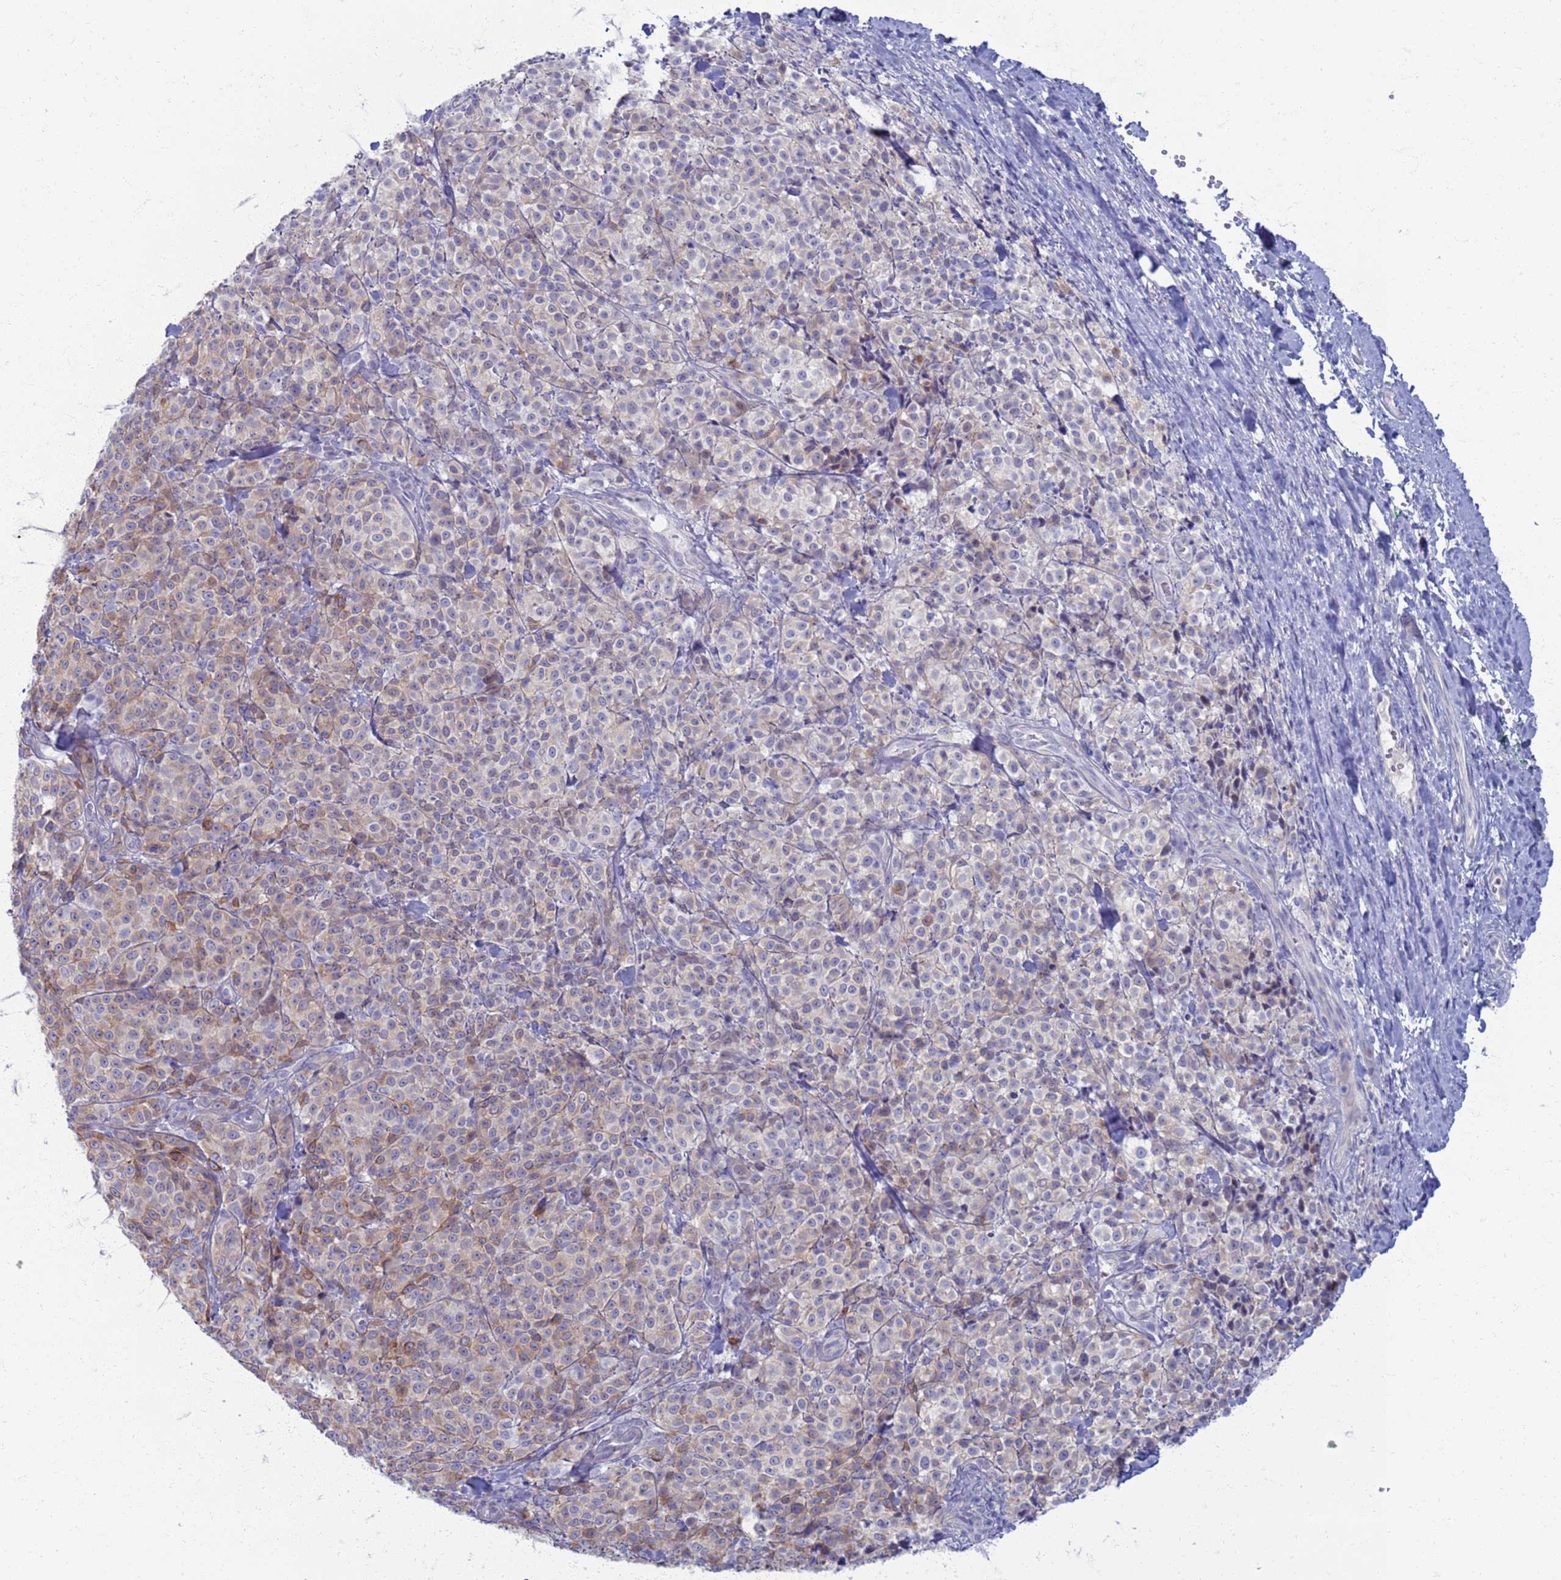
{"staining": {"intensity": "weak", "quantity": "<25%", "location": "cytoplasmic/membranous"}, "tissue": "melanoma", "cell_type": "Tumor cells", "image_type": "cancer", "snomed": [{"axis": "morphology", "description": "Normal tissue, NOS"}, {"axis": "morphology", "description": "Malignant melanoma, NOS"}, {"axis": "topography", "description": "Skin"}], "caption": "A high-resolution histopathology image shows IHC staining of malignant melanoma, which reveals no significant expression in tumor cells.", "gene": "CLCA2", "patient": {"sex": "female", "age": 34}}